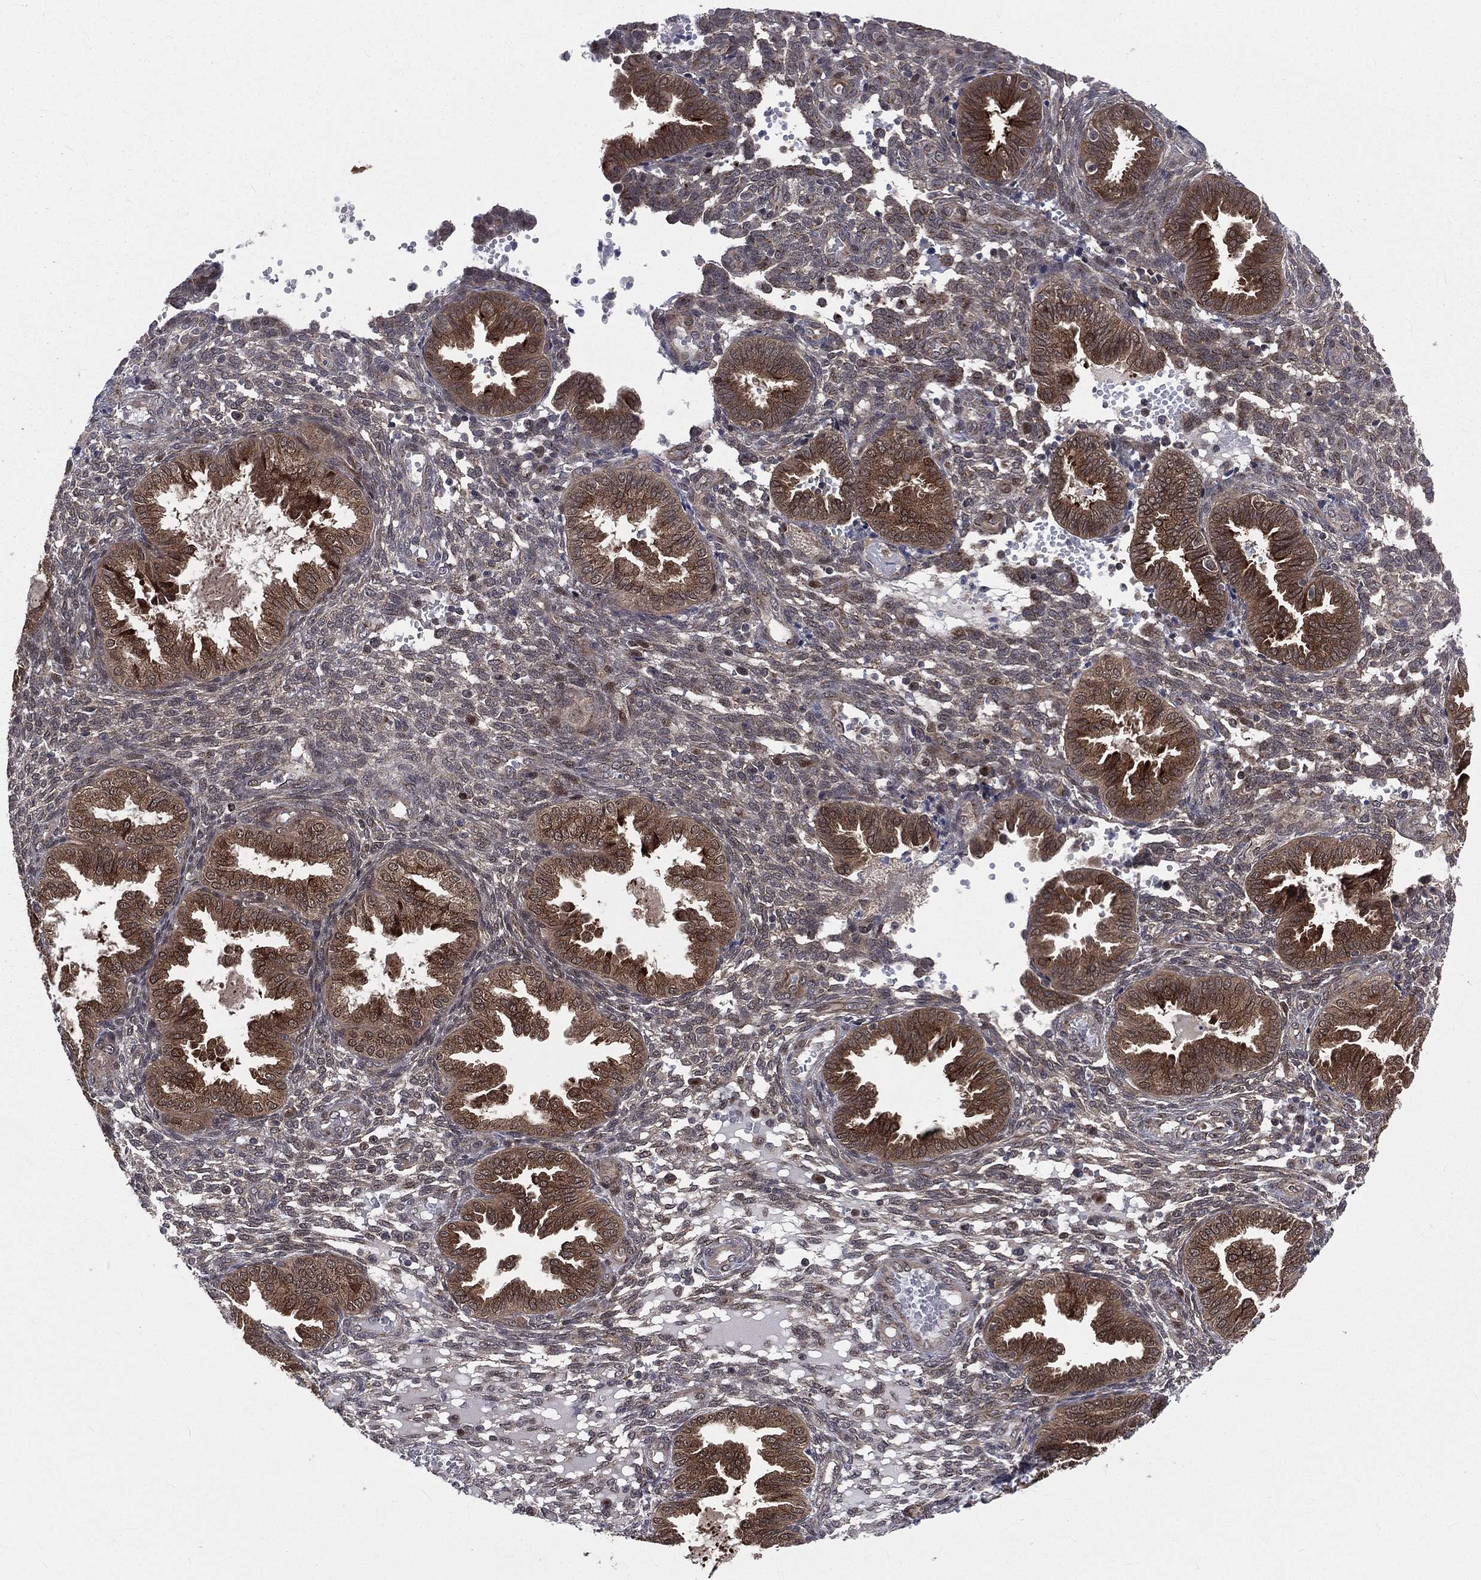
{"staining": {"intensity": "negative", "quantity": "none", "location": "none"}, "tissue": "endometrium", "cell_type": "Cells in endometrial stroma", "image_type": "normal", "snomed": [{"axis": "morphology", "description": "Normal tissue, NOS"}, {"axis": "topography", "description": "Endometrium"}], "caption": "Immunohistochemical staining of unremarkable endometrium reveals no significant staining in cells in endometrial stroma.", "gene": "ARL3", "patient": {"sex": "female", "age": 42}}